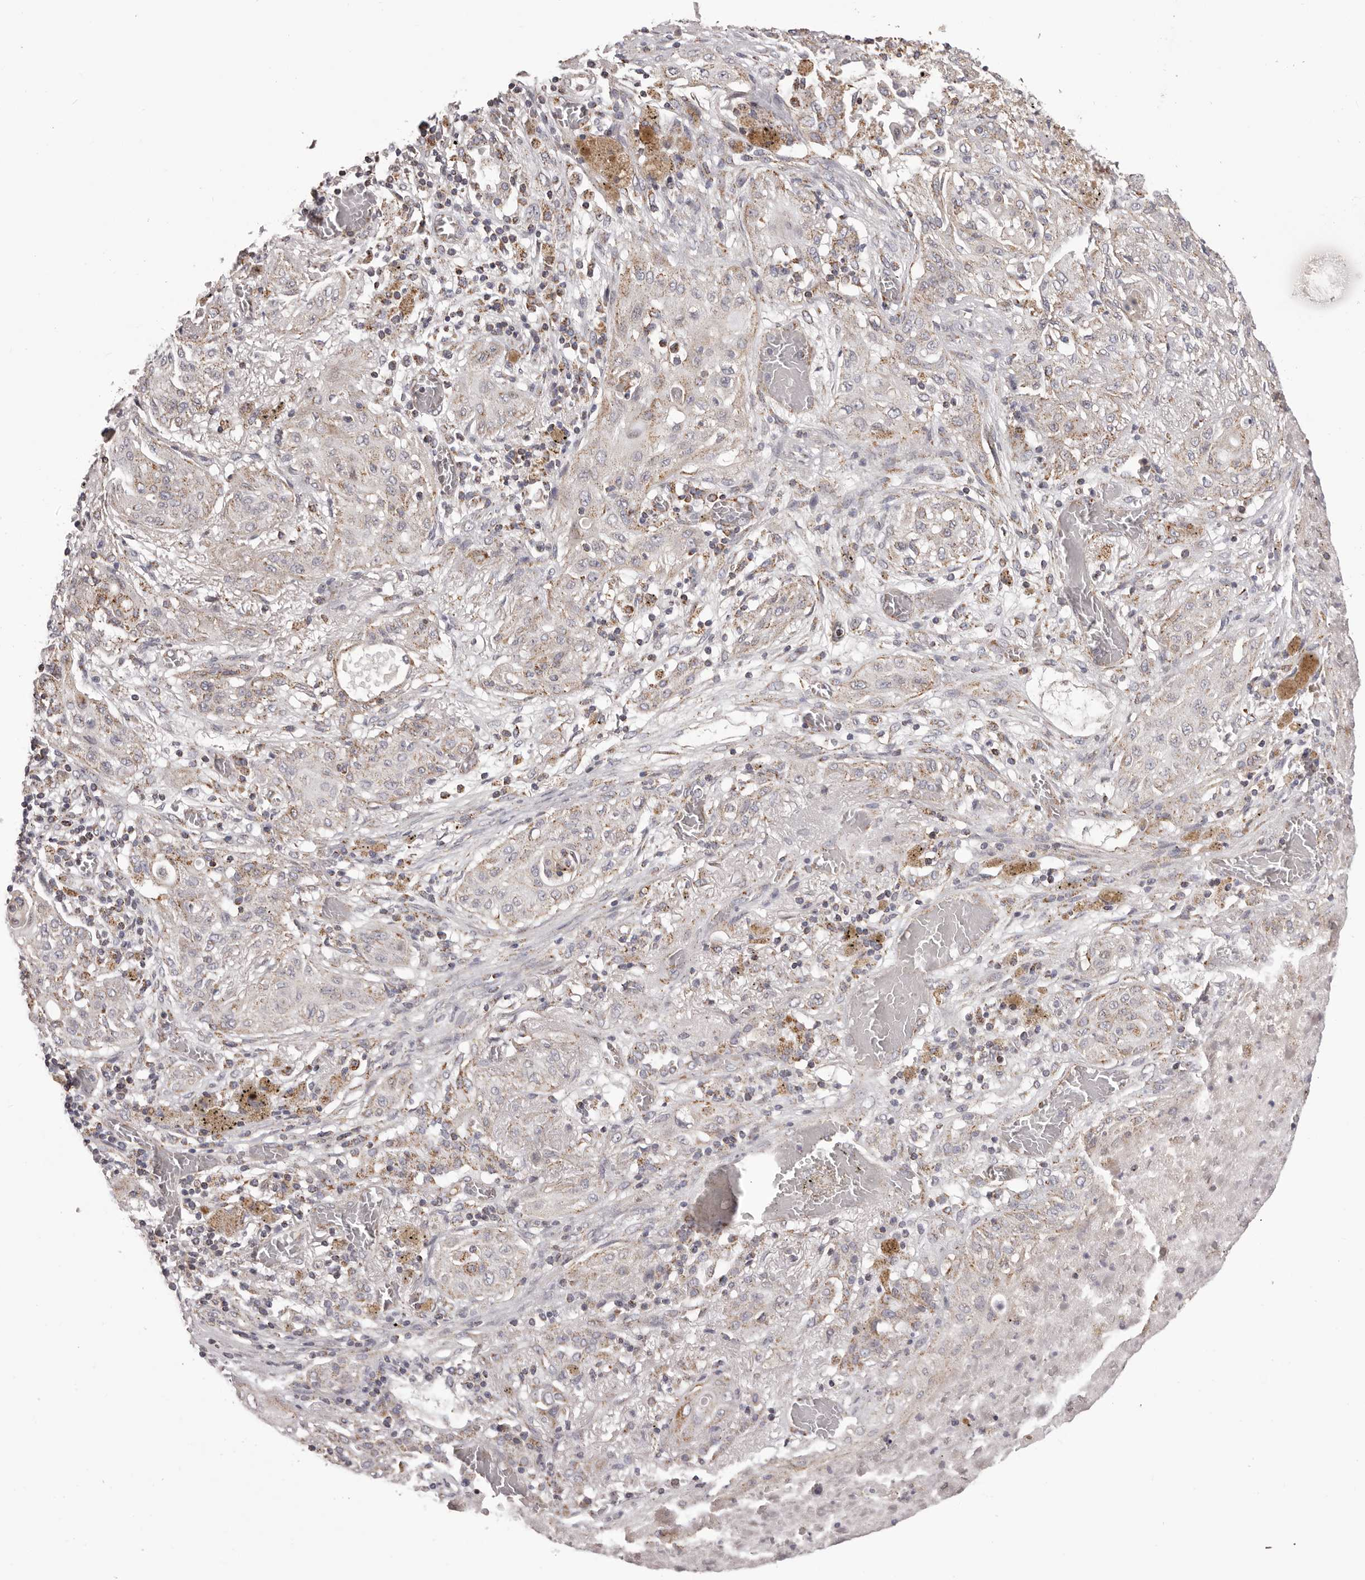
{"staining": {"intensity": "negative", "quantity": "none", "location": "none"}, "tissue": "lung cancer", "cell_type": "Tumor cells", "image_type": "cancer", "snomed": [{"axis": "morphology", "description": "Squamous cell carcinoma, NOS"}, {"axis": "topography", "description": "Lung"}], "caption": "Lung cancer (squamous cell carcinoma) stained for a protein using IHC displays no staining tumor cells.", "gene": "CHRM2", "patient": {"sex": "female", "age": 47}}